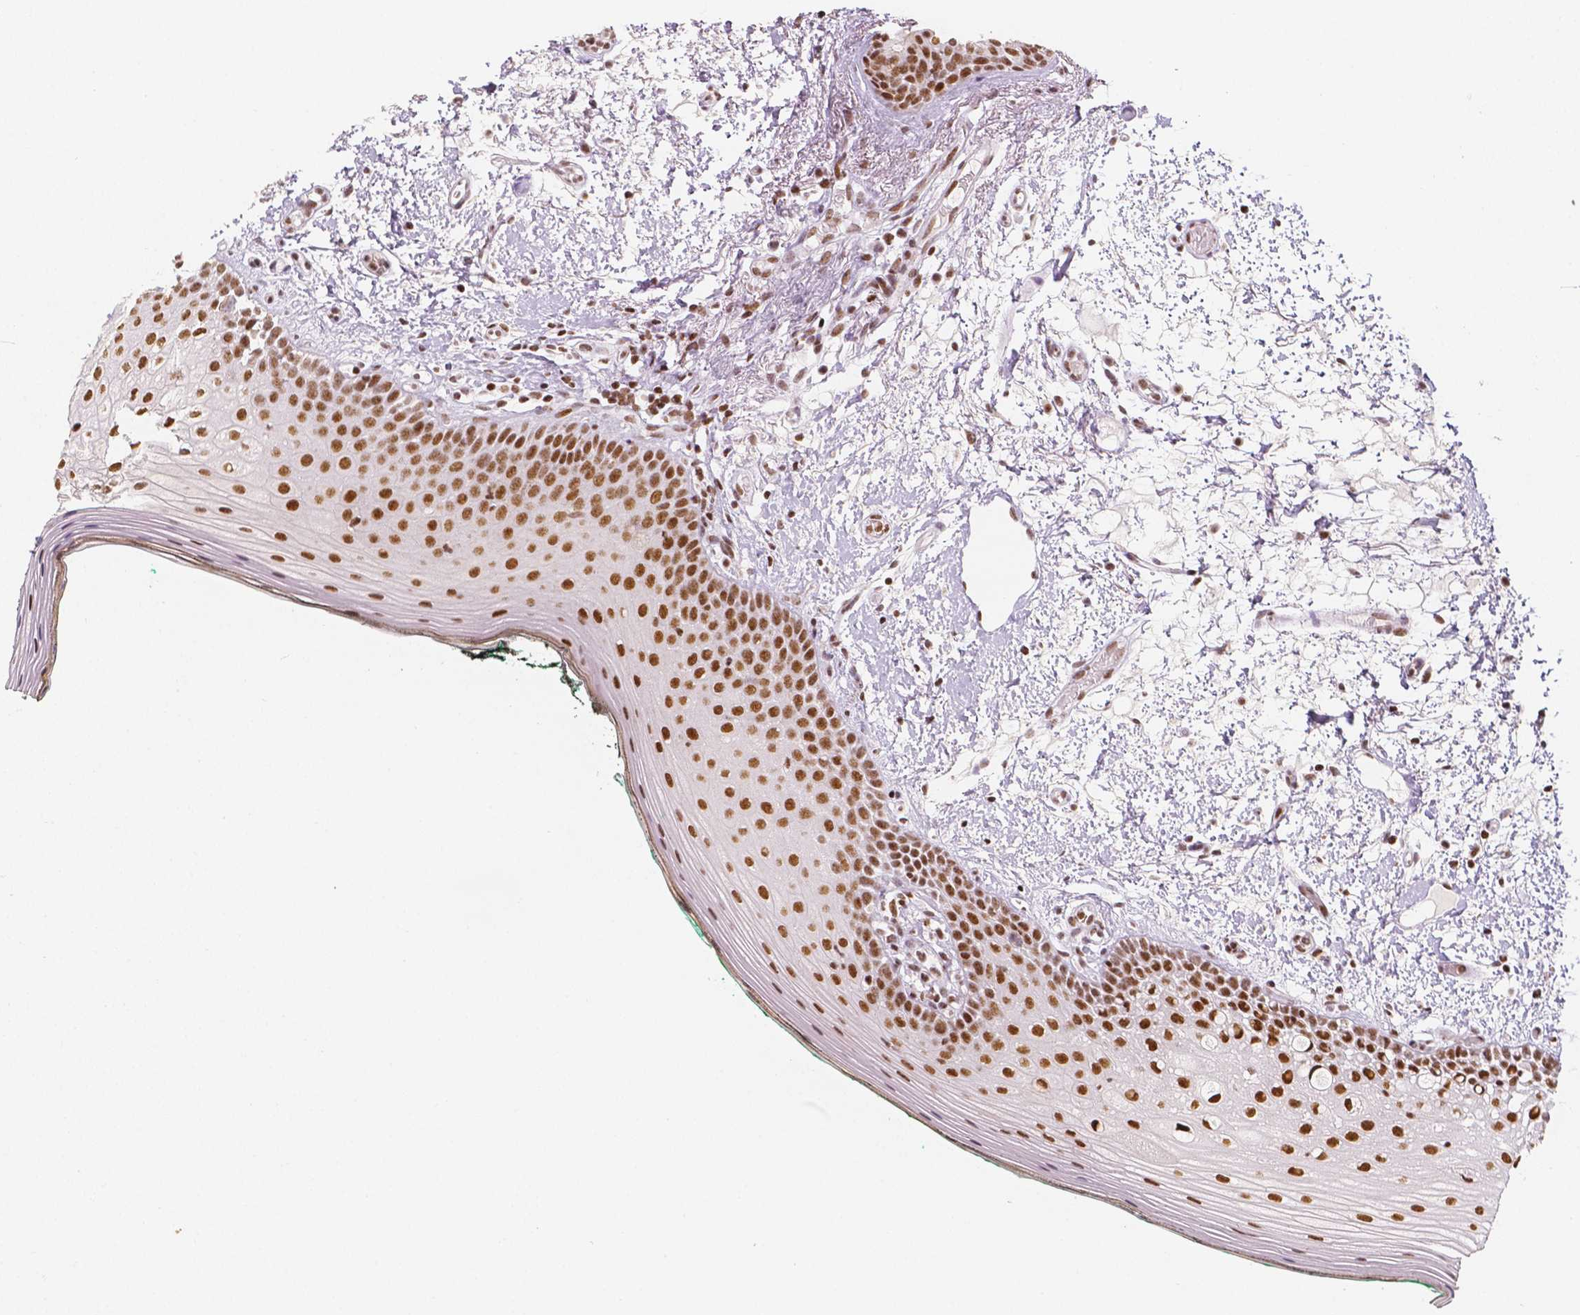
{"staining": {"intensity": "strong", "quantity": ">75%", "location": "nuclear"}, "tissue": "oral mucosa", "cell_type": "Squamous epithelial cells", "image_type": "normal", "snomed": [{"axis": "morphology", "description": "Normal tissue, NOS"}, {"axis": "topography", "description": "Oral tissue"}], "caption": "This photomicrograph demonstrates immunohistochemistry (IHC) staining of normal oral mucosa, with high strong nuclear staining in about >75% of squamous epithelial cells.", "gene": "HDAC1", "patient": {"sex": "female", "age": 83}}